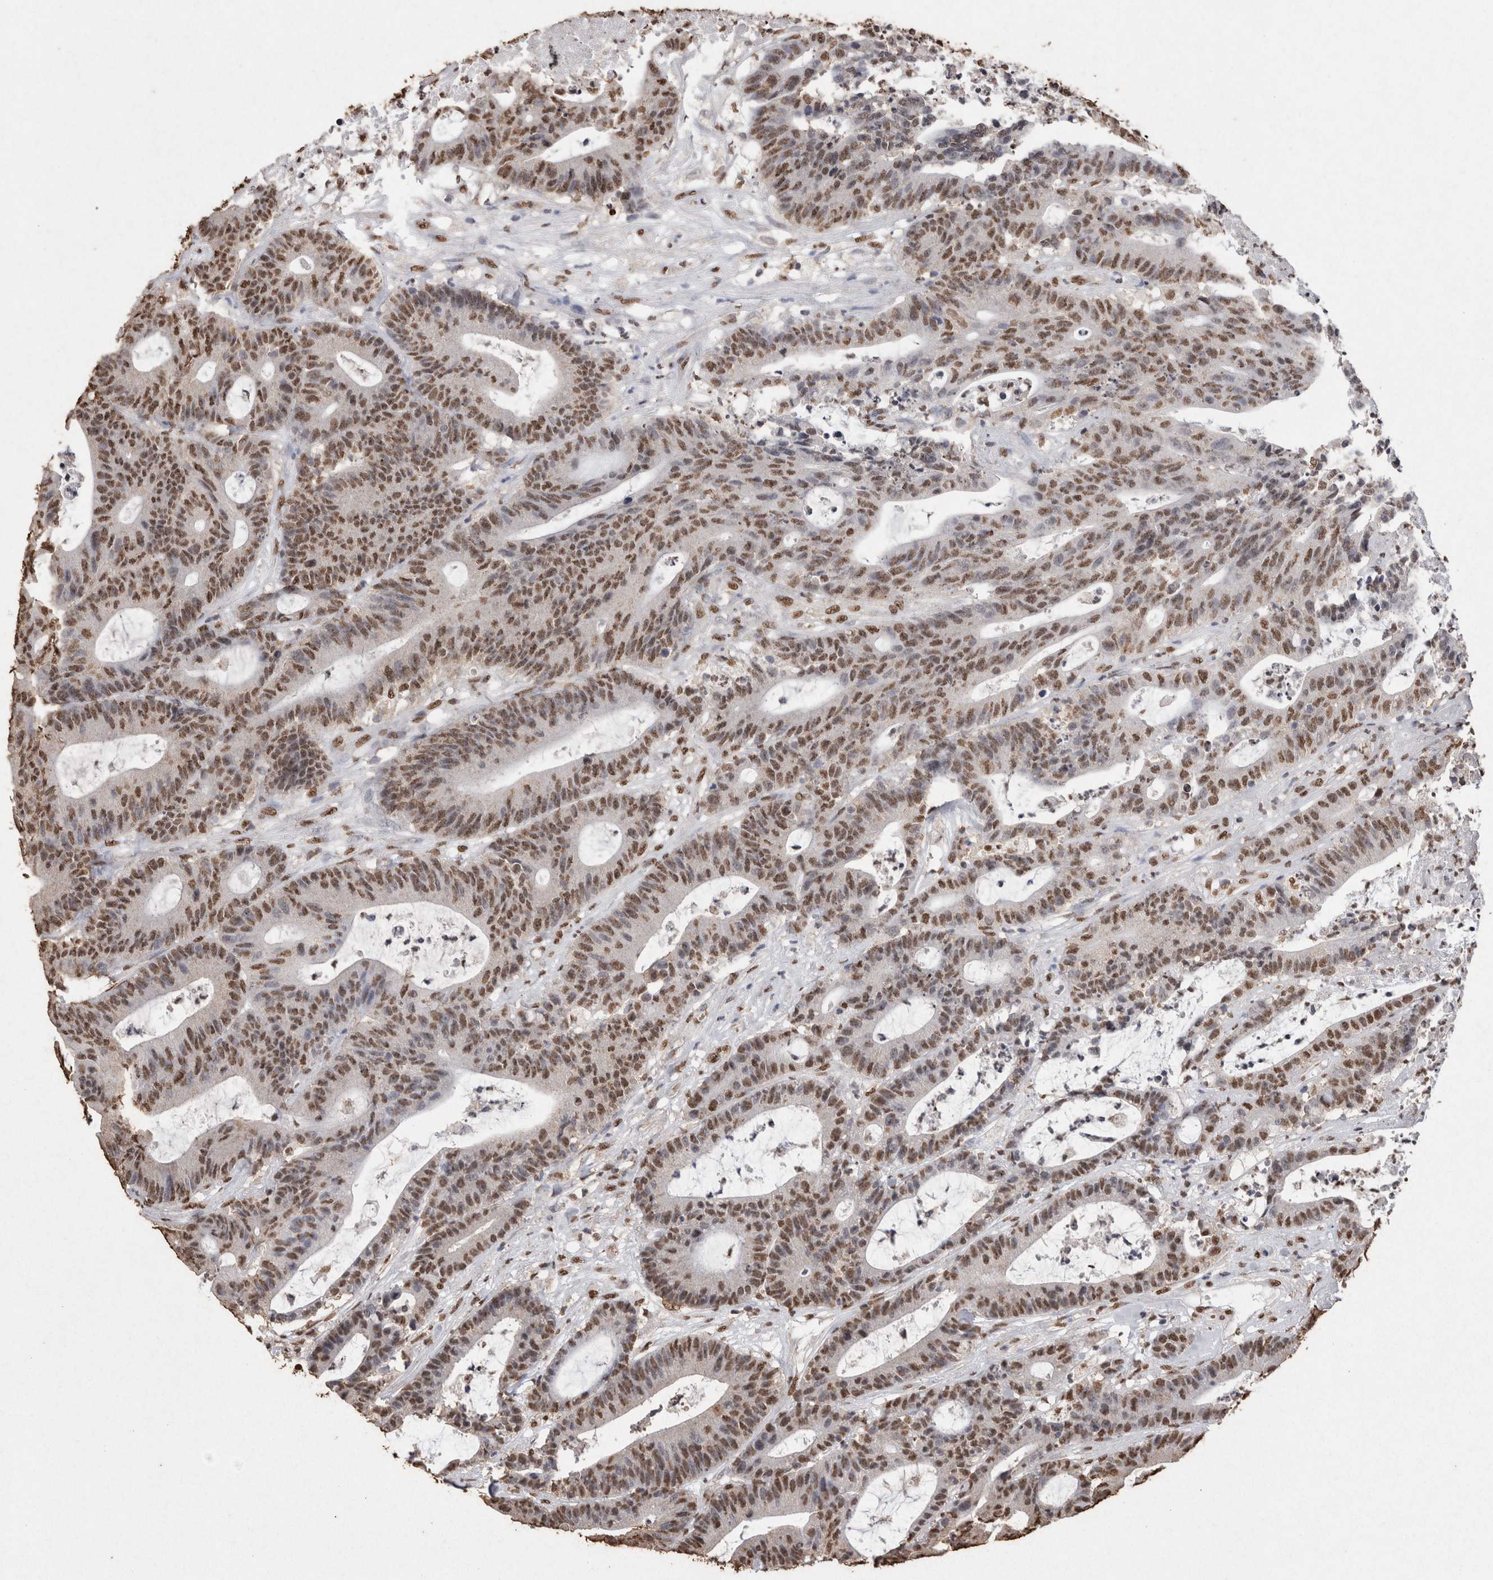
{"staining": {"intensity": "moderate", "quantity": ">75%", "location": "nuclear"}, "tissue": "colorectal cancer", "cell_type": "Tumor cells", "image_type": "cancer", "snomed": [{"axis": "morphology", "description": "Adenocarcinoma, NOS"}, {"axis": "topography", "description": "Colon"}], "caption": "Immunohistochemistry micrograph of neoplastic tissue: adenocarcinoma (colorectal) stained using IHC reveals medium levels of moderate protein expression localized specifically in the nuclear of tumor cells, appearing as a nuclear brown color.", "gene": "NTHL1", "patient": {"sex": "female", "age": 84}}